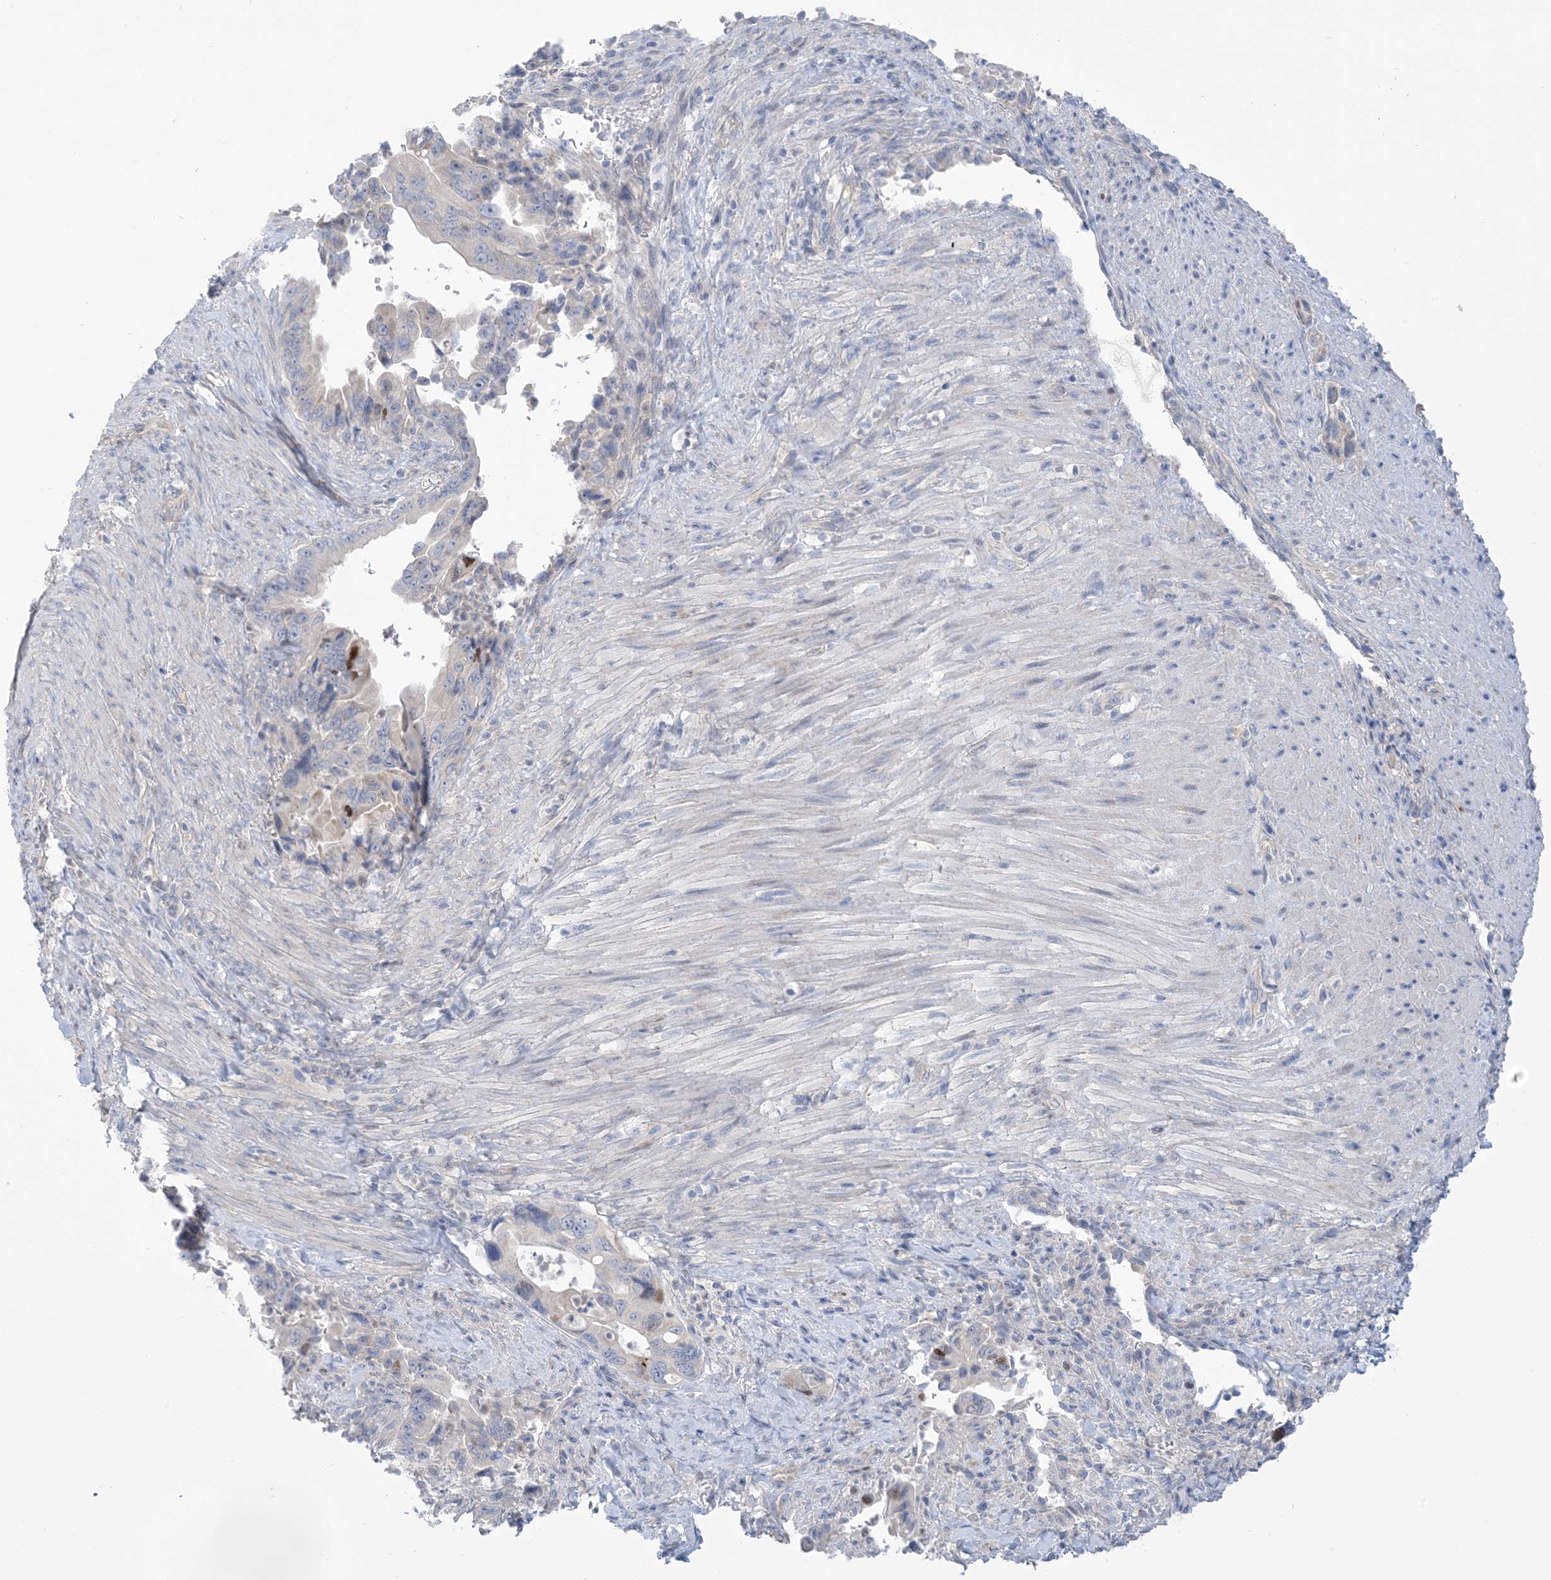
{"staining": {"intensity": "moderate", "quantity": "<25%", "location": "nuclear"}, "tissue": "pancreatic cancer", "cell_type": "Tumor cells", "image_type": "cancer", "snomed": [{"axis": "morphology", "description": "Adenocarcinoma, NOS"}, {"axis": "topography", "description": "Pancreas"}], "caption": "Immunohistochemical staining of adenocarcinoma (pancreatic) shows low levels of moderate nuclear protein staining in approximately <25% of tumor cells.", "gene": "MTHFD2L", "patient": {"sex": "male", "age": 70}}